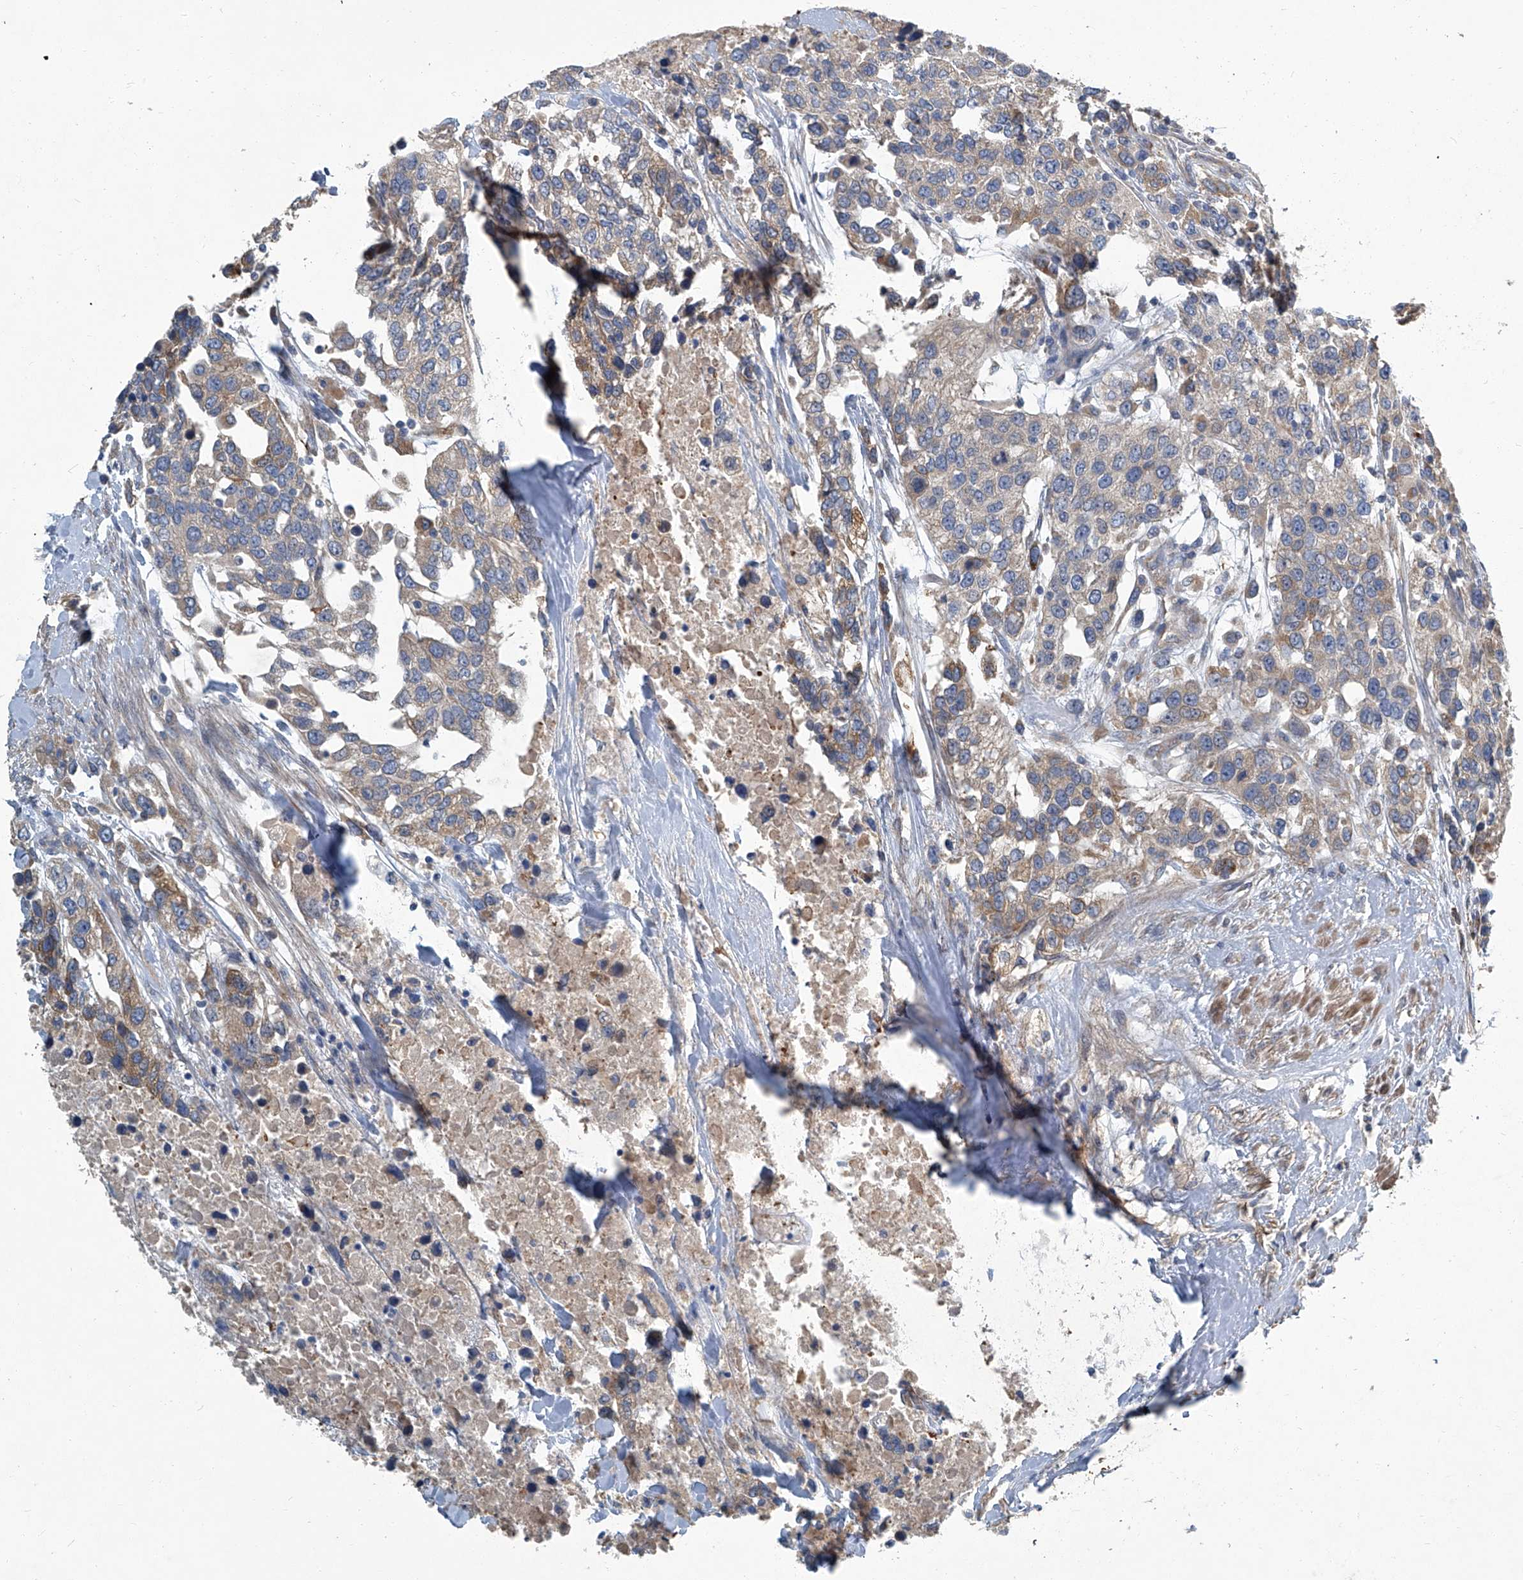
{"staining": {"intensity": "moderate", "quantity": ">75%", "location": "cytoplasmic/membranous"}, "tissue": "urothelial cancer", "cell_type": "Tumor cells", "image_type": "cancer", "snomed": [{"axis": "morphology", "description": "Urothelial carcinoma, High grade"}, {"axis": "topography", "description": "Urinary bladder"}], "caption": "Immunohistochemistry image of urothelial carcinoma (high-grade) stained for a protein (brown), which reveals medium levels of moderate cytoplasmic/membranous expression in about >75% of tumor cells.", "gene": "SLC26A11", "patient": {"sex": "female", "age": 80}}